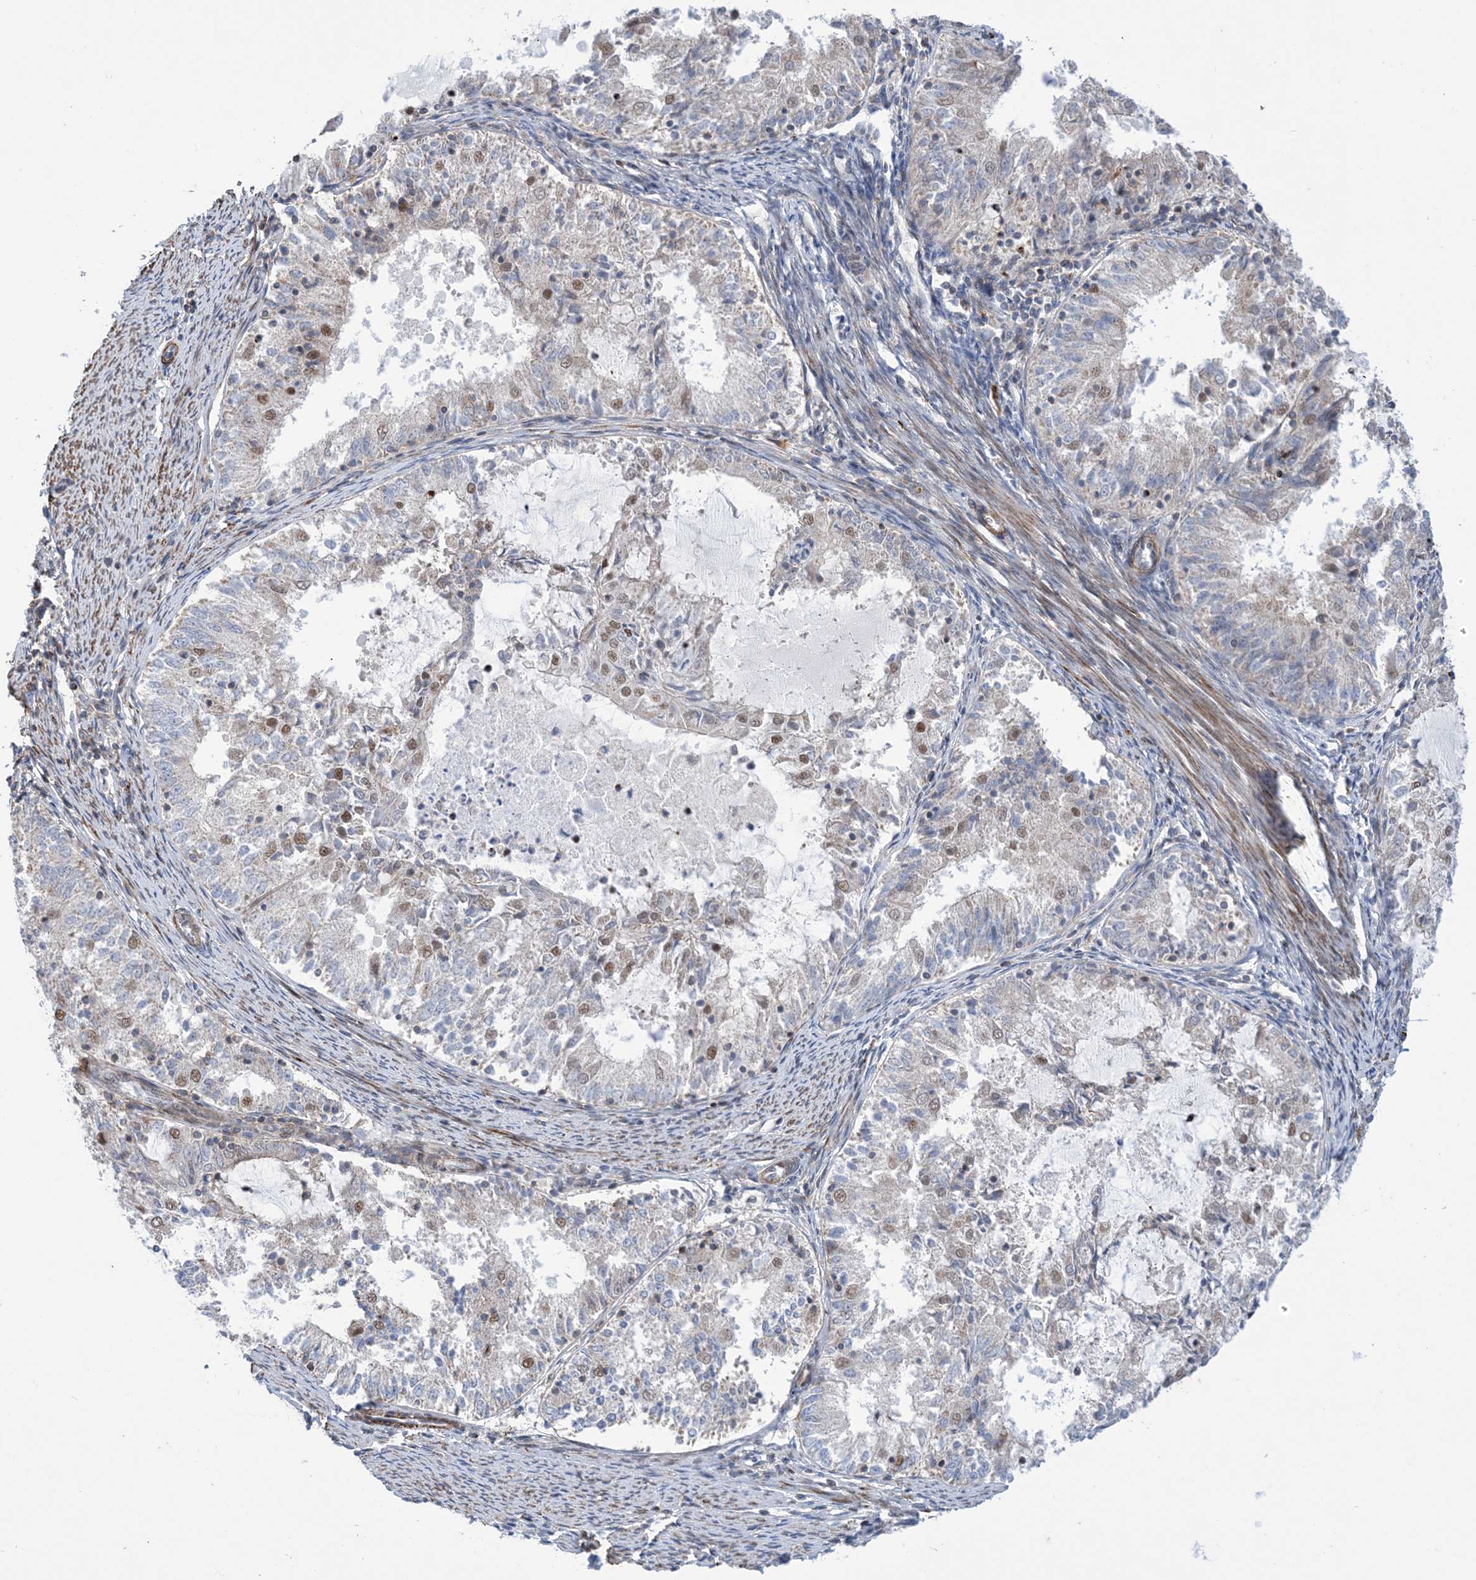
{"staining": {"intensity": "moderate", "quantity": "<25%", "location": "nuclear"}, "tissue": "endometrial cancer", "cell_type": "Tumor cells", "image_type": "cancer", "snomed": [{"axis": "morphology", "description": "Adenocarcinoma, NOS"}, {"axis": "topography", "description": "Endometrium"}], "caption": "Protein staining by immunohistochemistry displays moderate nuclear expression in about <25% of tumor cells in endometrial cancer. (DAB IHC, brown staining for protein, blue staining for nuclei).", "gene": "ZNF8", "patient": {"sex": "female", "age": 57}}